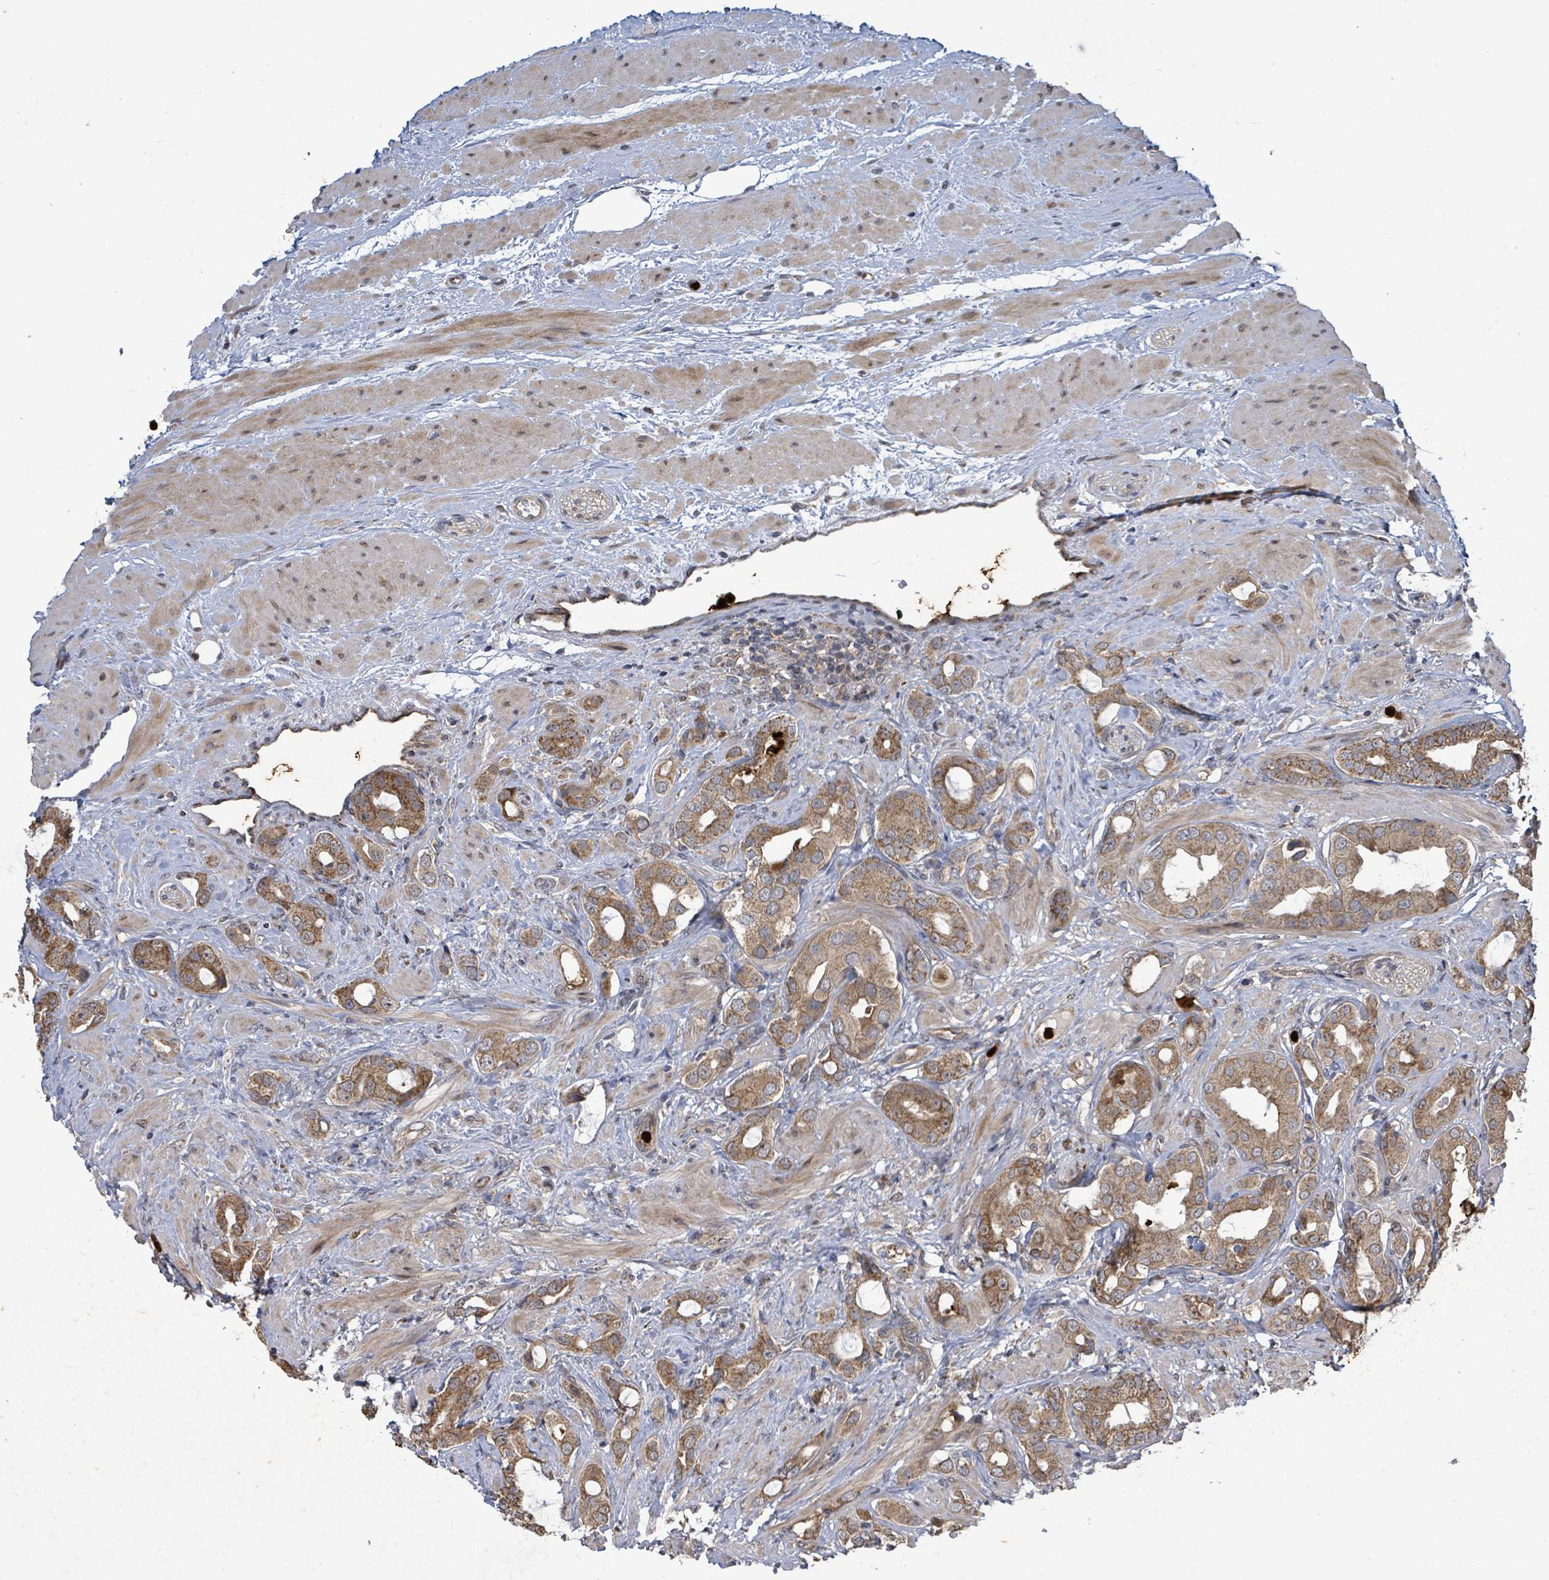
{"staining": {"intensity": "moderate", "quantity": ">75%", "location": "cytoplasmic/membranous"}, "tissue": "prostate cancer", "cell_type": "Tumor cells", "image_type": "cancer", "snomed": [{"axis": "morphology", "description": "Adenocarcinoma, Low grade"}, {"axis": "topography", "description": "Prostate"}], "caption": "The photomicrograph demonstrates a brown stain indicating the presence of a protein in the cytoplasmic/membranous of tumor cells in adenocarcinoma (low-grade) (prostate). The protein of interest is shown in brown color, while the nuclei are stained blue.", "gene": "COQ6", "patient": {"sex": "male", "age": 57}}